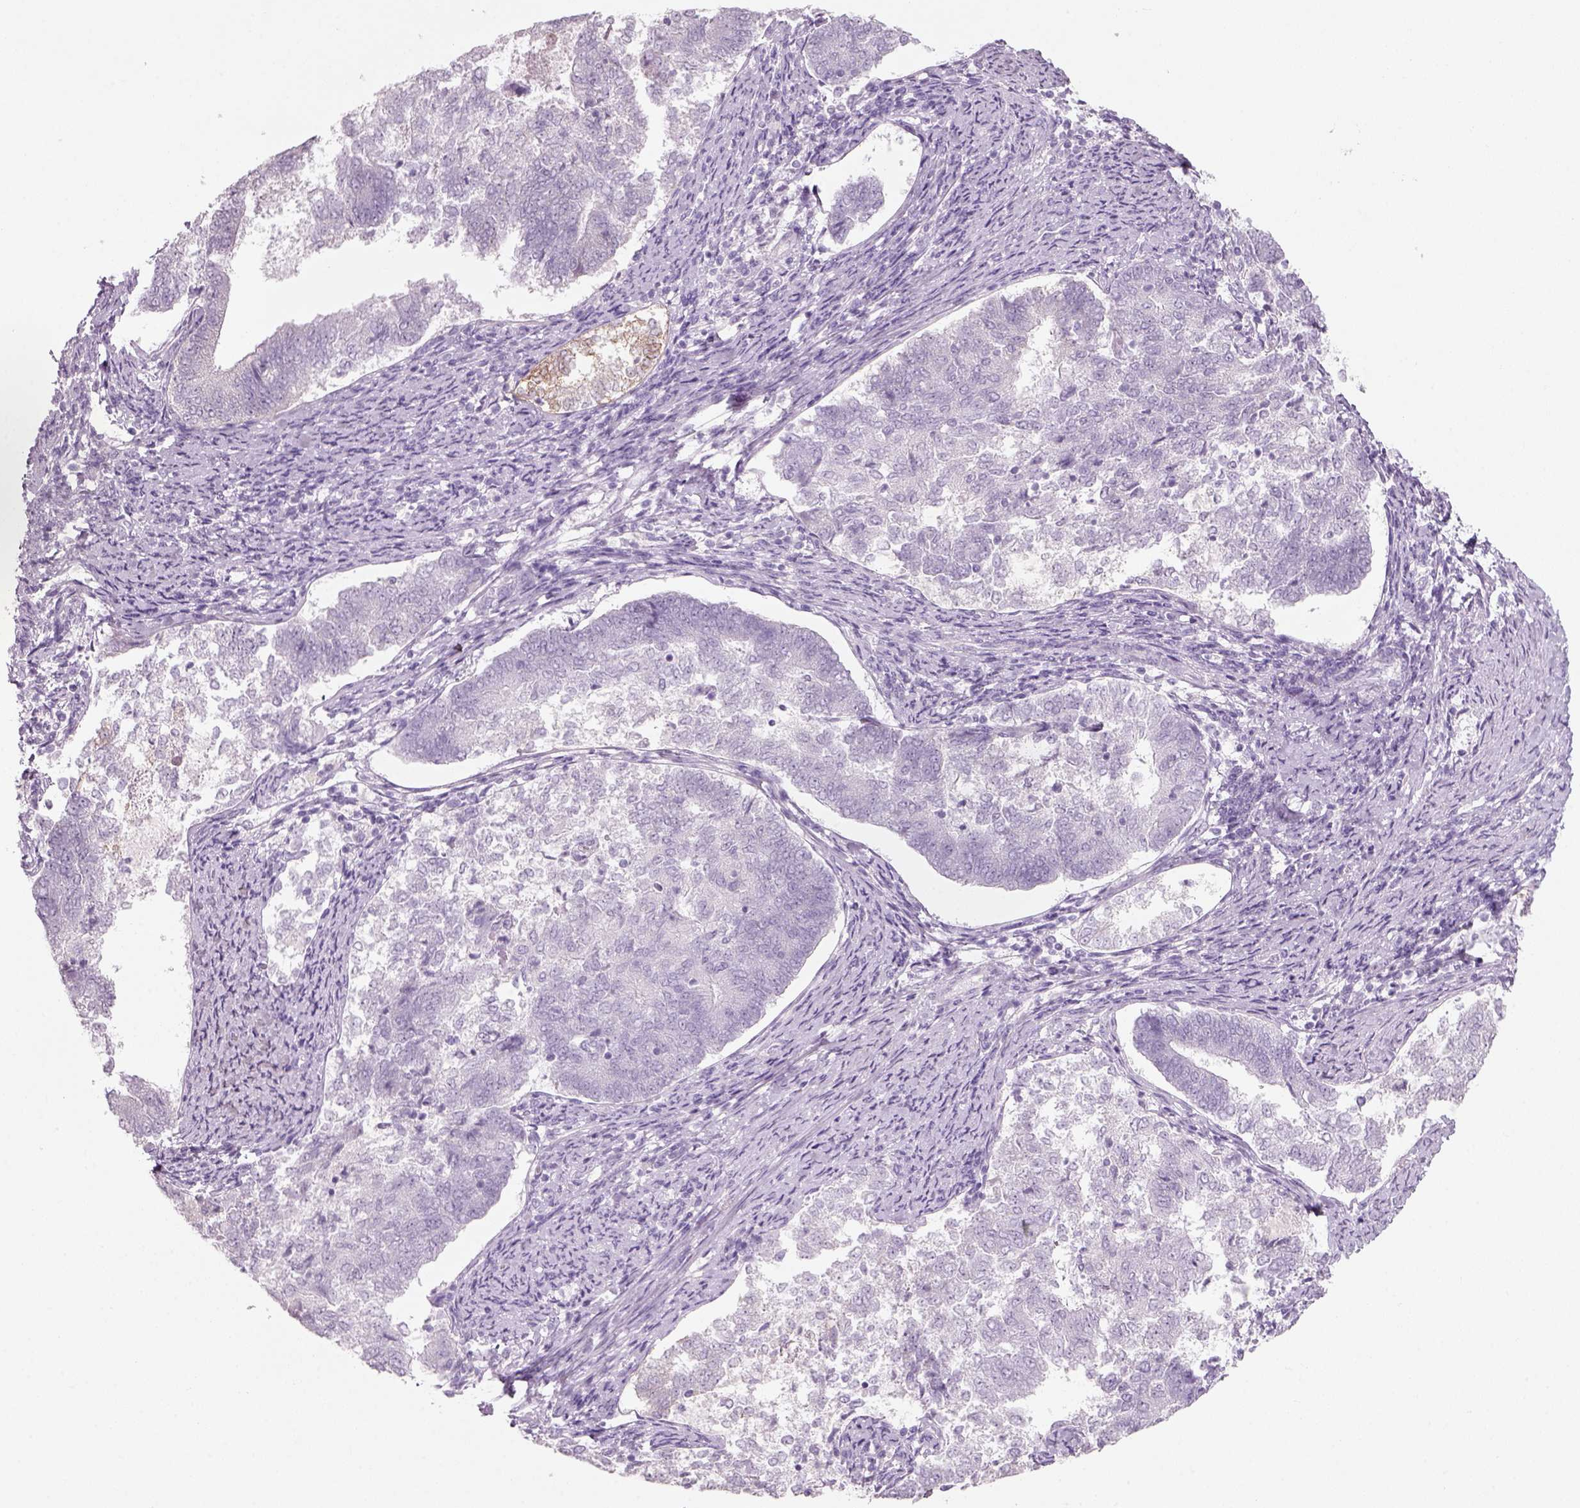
{"staining": {"intensity": "weak", "quantity": "<25%", "location": "cytoplasmic/membranous"}, "tissue": "endometrial cancer", "cell_type": "Tumor cells", "image_type": "cancer", "snomed": [{"axis": "morphology", "description": "Adenocarcinoma, NOS"}, {"axis": "topography", "description": "Endometrium"}], "caption": "Tumor cells are negative for brown protein staining in endometrial cancer (adenocarcinoma).", "gene": "SLC6A2", "patient": {"sex": "female", "age": 65}}